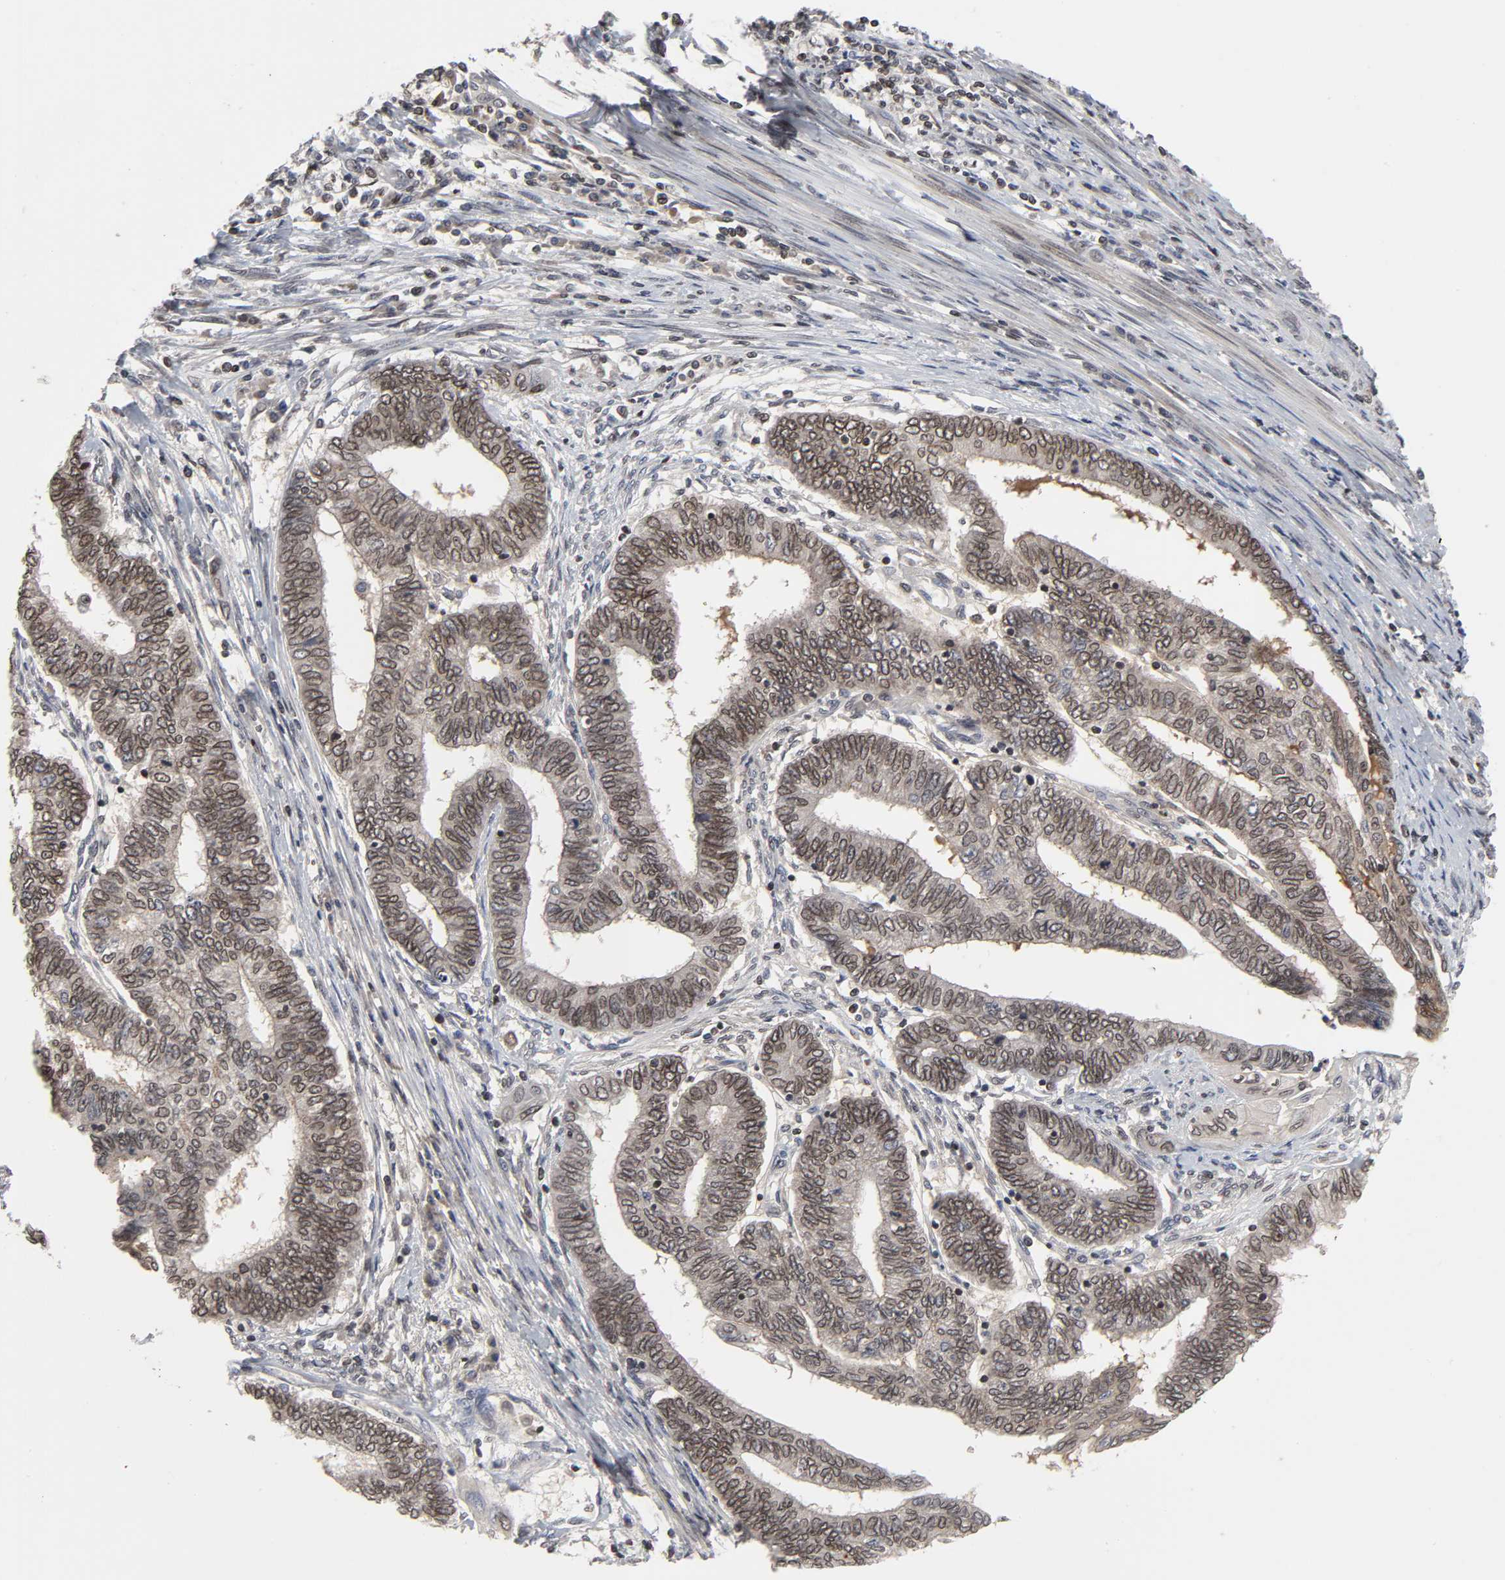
{"staining": {"intensity": "moderate", "quantity": ">75%", "location": "cytoplasmic/membranous,nuclear"}, "tissue": "endometrial cancer", "cell_type": "Tumor cells", "image_type": "cancer", "snomed": [{"axis": "morphology", "description": "Adenocarcinoma, NOS"}, {"axis": "topography", "description": "Uterus"}, {"axis": "topography", "description": "Endometrium"}], "caption": "IHC micrograph of human adenocarcinoma (endometrial) stained for a protein (brown), which demonstrates medium levels of moderate cytoplasmic/membranous and nuclear expression in about >75% of tumor cells.", "gene": "CPN2", "patient": {"sex": "female", "age": 70}}